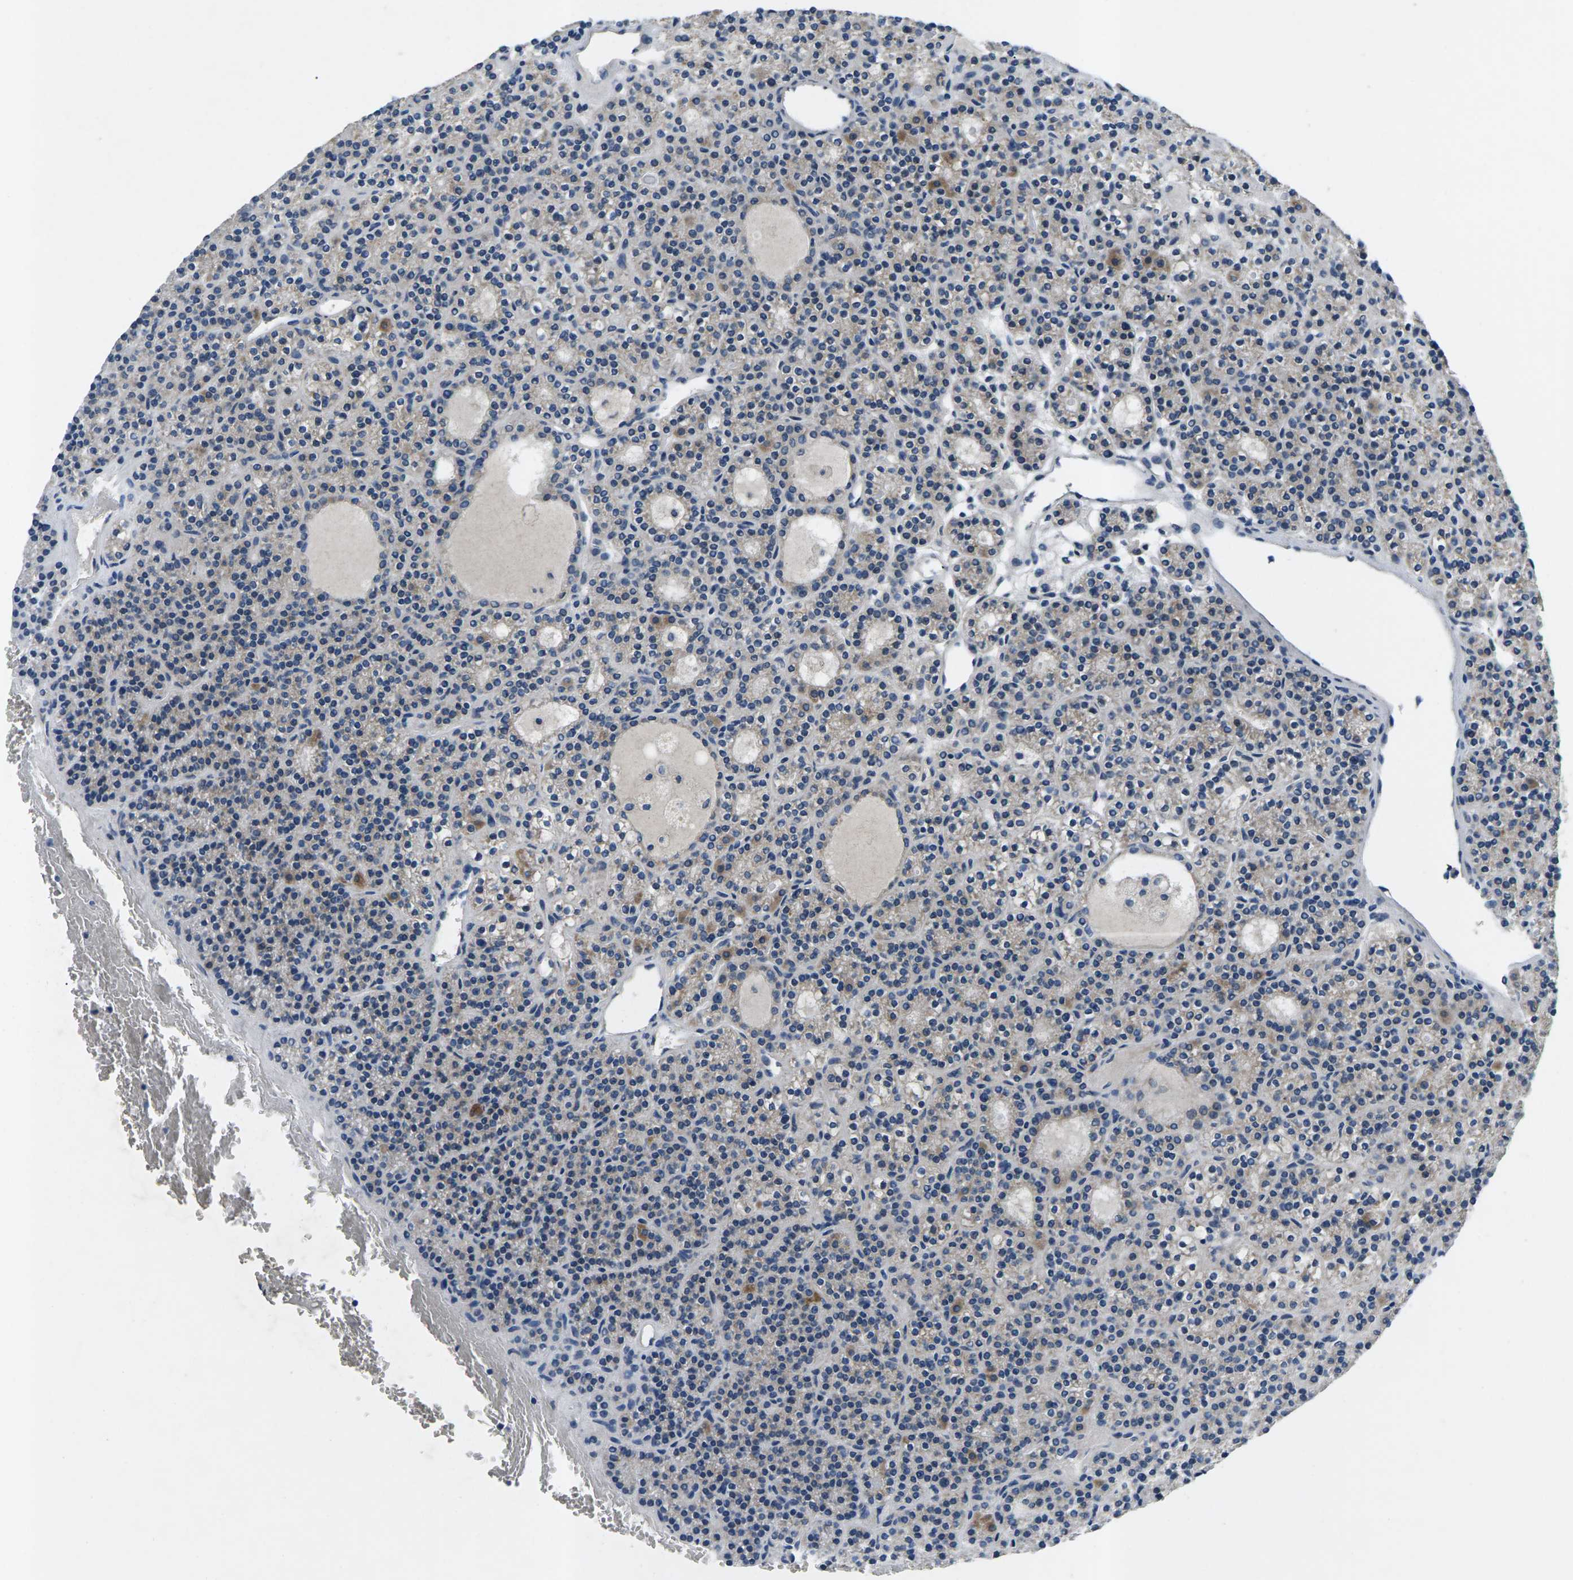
{"staining": {"intensity": "moderate", "quantity": "25%-75%", "location": "cytoplasmic/membranous"}, "tissue": "parathyroid gland", "cell_type": "Glandular cells", "image_type": "normal", "snomed": [{"axis": "morphology", "description": "Normal tissue, NOS"}, {"axis": "morphology", "description": "Adenoma, NOS"}, {"axis": "topography", "description": "Parathyroid gland"}], "caption": "Immunohistochemistry (IHC) micrograph of unremarkable parathyroid gland stained for a protein (brown), which displays medium levels of moderate cytoplasmic/membranous expression in about 25%-75% of glandular cells.", "gene": "ERGIC3", "patient": {"sex": "female", "age": 64}}